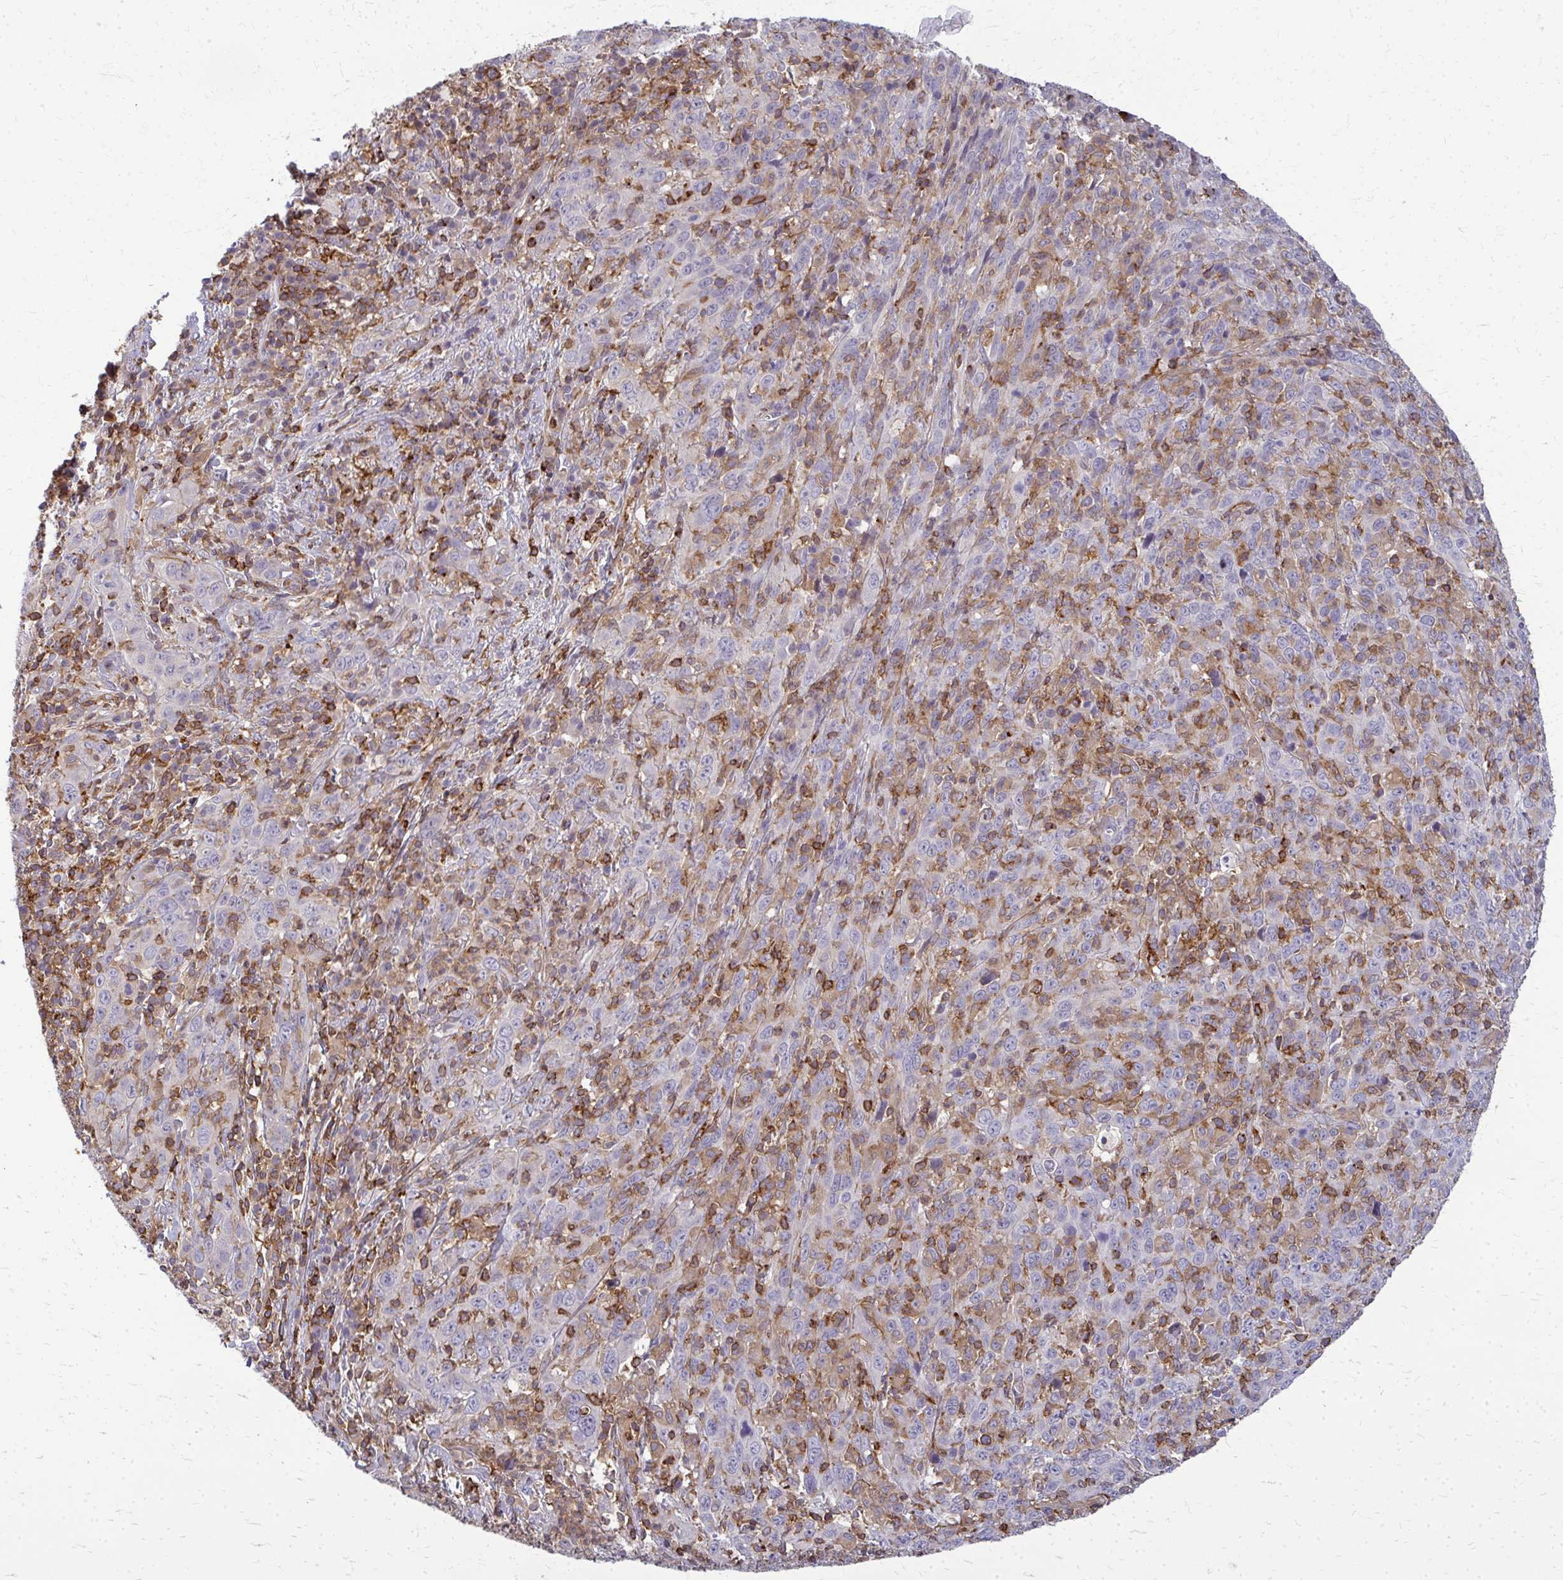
{"staining": {"intensity": "negative", "quantity": "none", "location": "none"}, "tissue": "cervical cancer", "cell_type": "Tumor cells", "image_type": "cancer", "snomed": [{"axis": "morphology", "description": "Squamous cell carcinoma, NOS"}, {"axis": "topography", "description": "Cervix"}], "caption": "The histopathology image demonstrates no staining of tumor cells in cervical cancer (squamous cell carcinoma). Nuclei are stained in blue.", "gene": "AP5M1", "patient": {"sex": "female", "age": 46}}